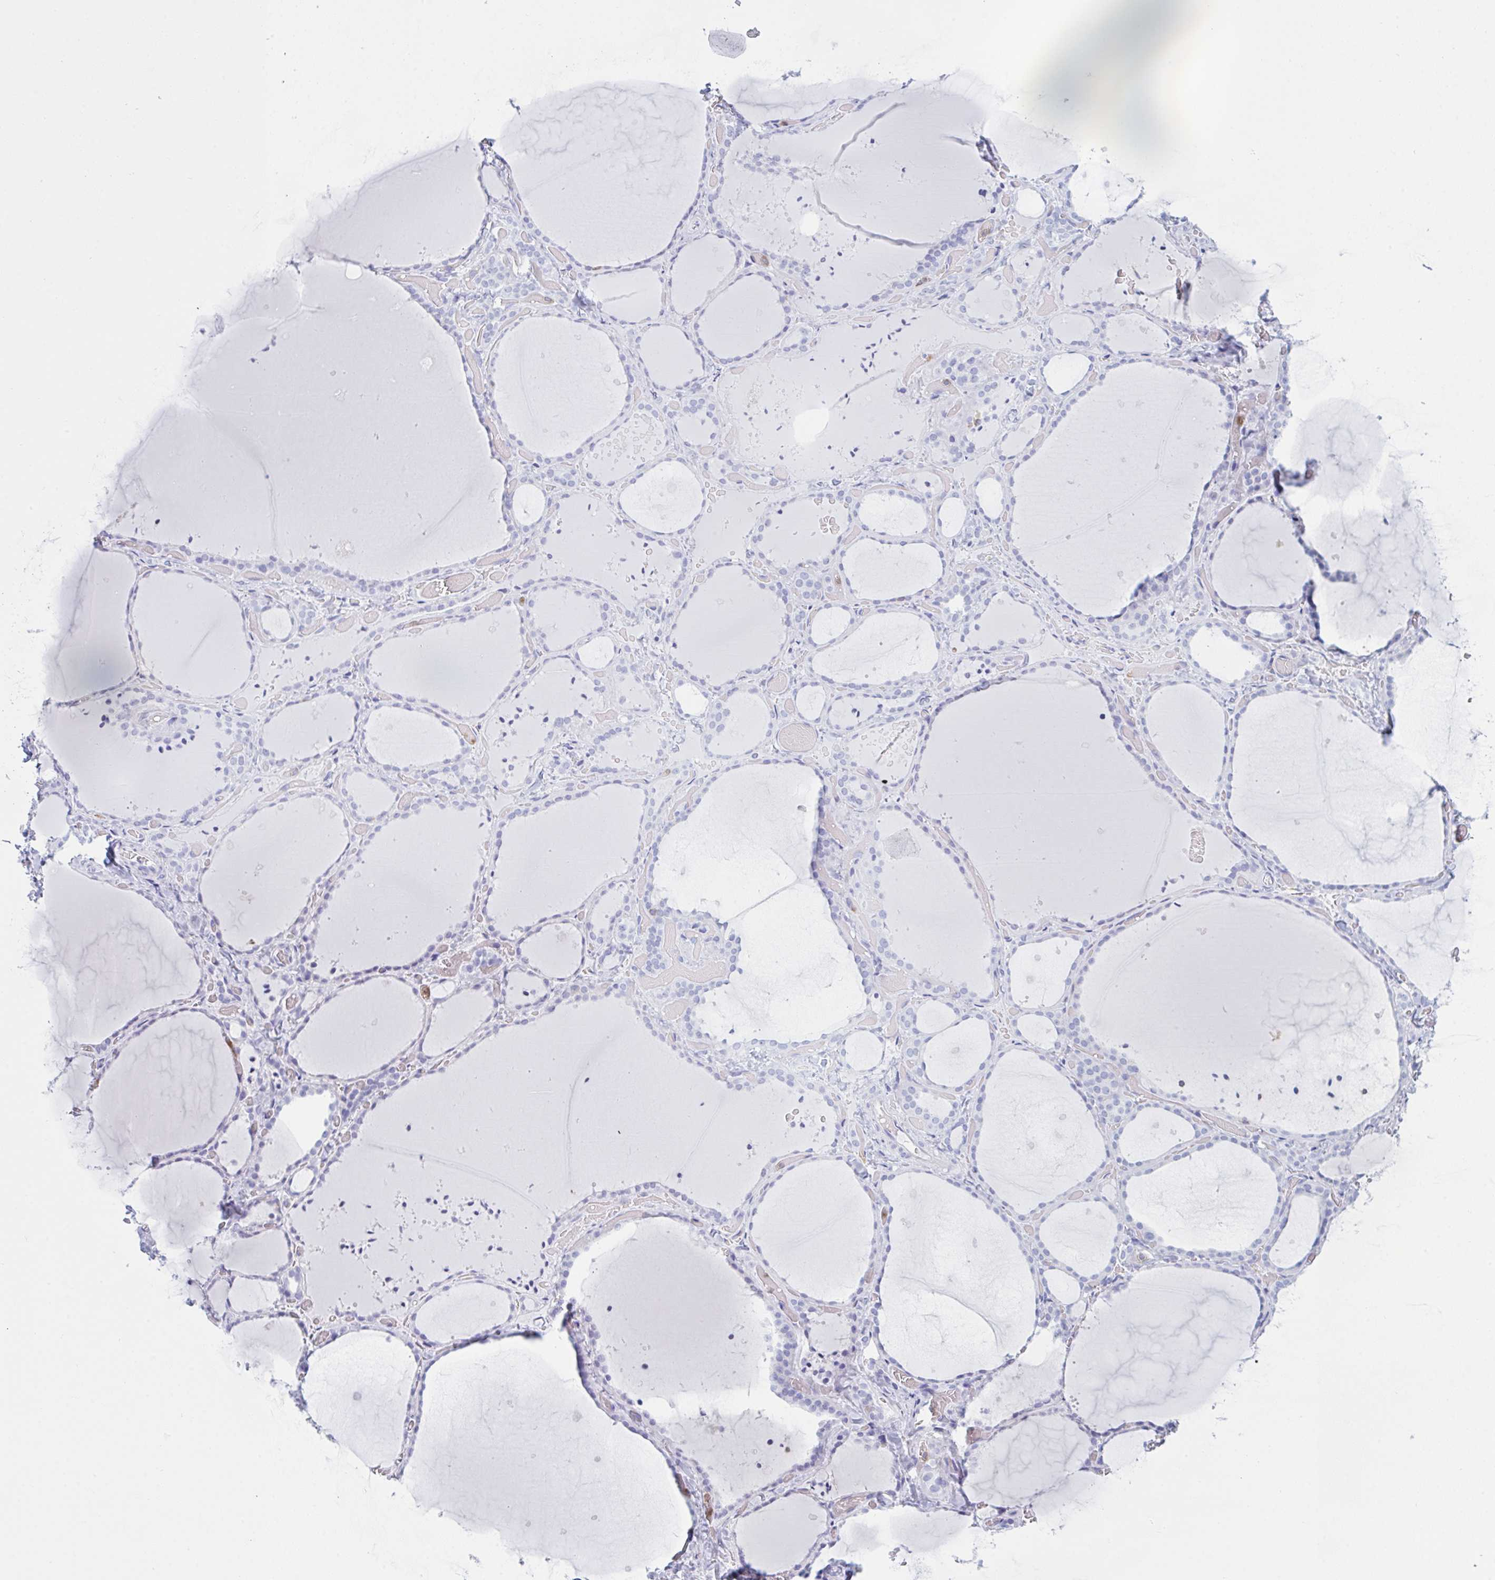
{"staining": {"intensity": "negative", "quantity": "none", "location": "none"}, "tissue": "thyroid gland", "cell_type": "Glandular cells", "image_type": "normal", "snomed": [{"axis": "morphology", "description": "Normal tissue, NOS"}, {"axis": "topography", "description": "Thyroid gland"}], "caption": "Glandular cells show no significant protein positivity in benign thyroid gland.", "gene": "MYO1F", "patient": {"sex": "female", "age": 36}}